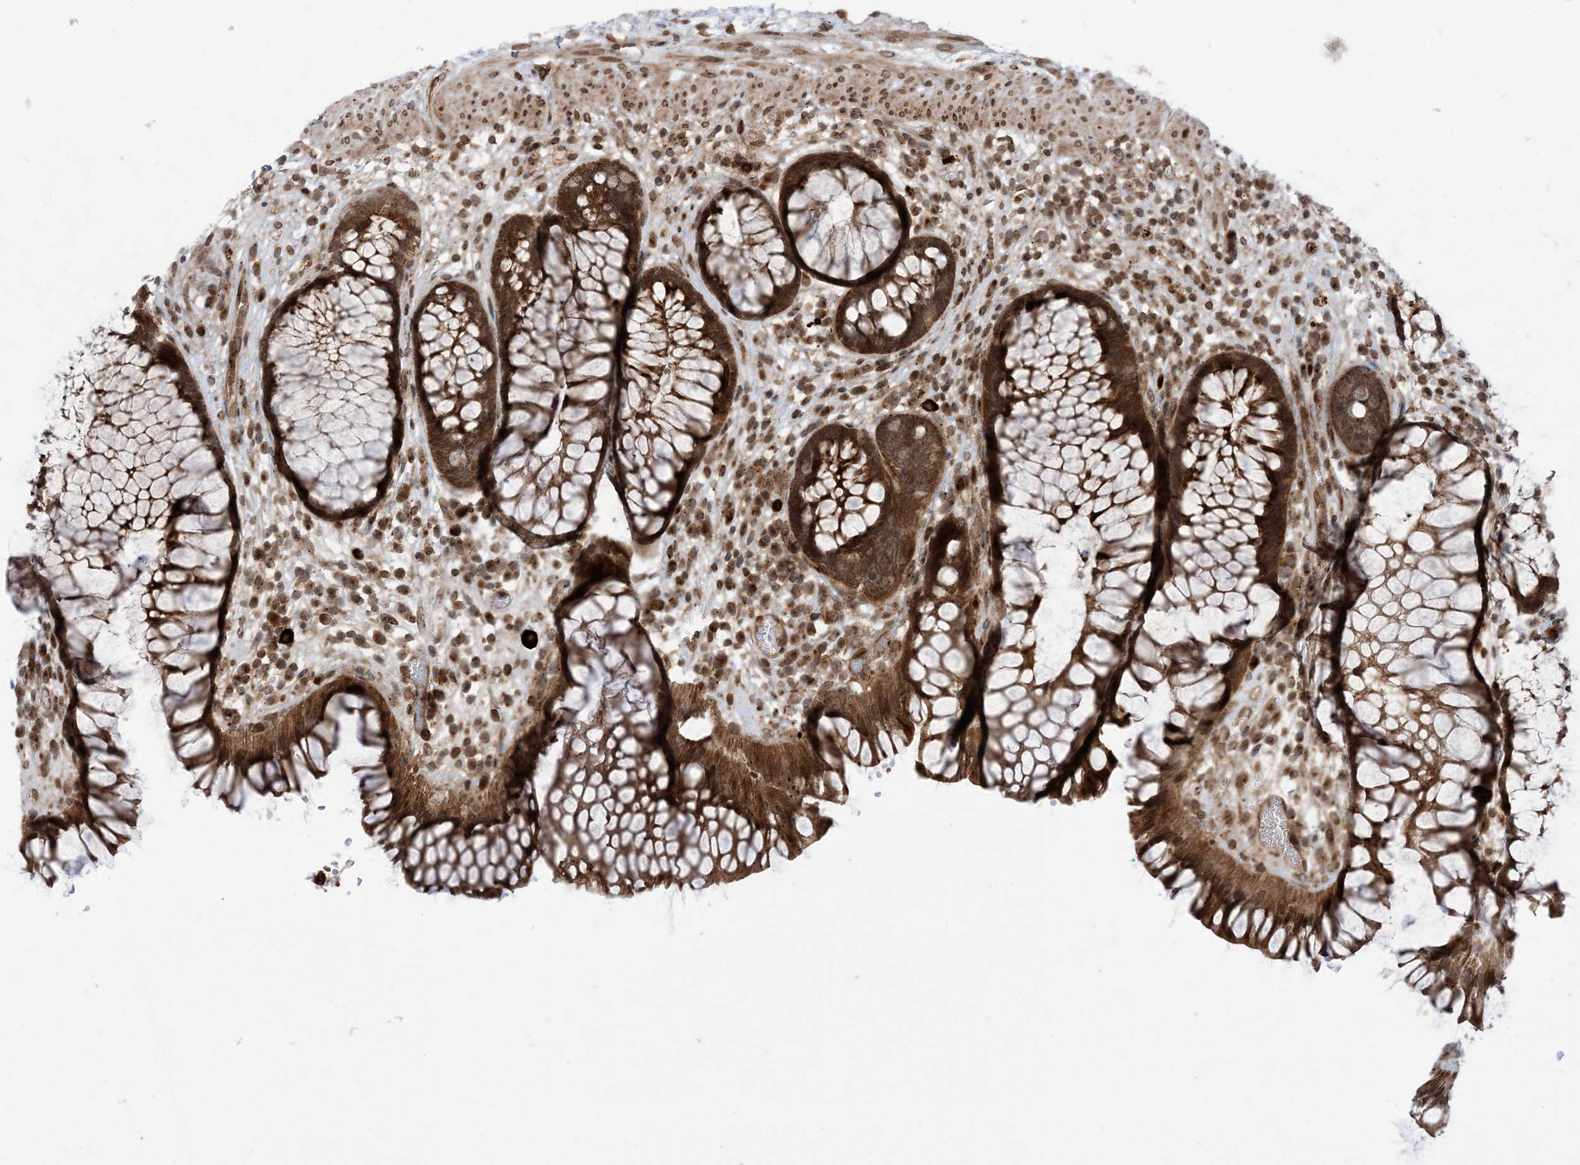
{"staining": {"intensity": "strong", "quantity": ">75%", "location": "cytoplasmic/membranous"}, "tissue": "rectum", "cell_type": "Glandular cells", "image_type": "normal", "snomed": [{"axis": "morphology", "description": "Normal tissue, NOS"}, {"axis": "topography", "description": "Rectum"}], "caption": "Brown immunohistochemical staining in normal human rectum displays strong cytoplasmic/membranous expression in approximately >75% of glandular cells. (DAB IHC with brightfield microscopy, high magnification).", "gene": "CASP4", "patient": {"sex": "male", "age": 51}}